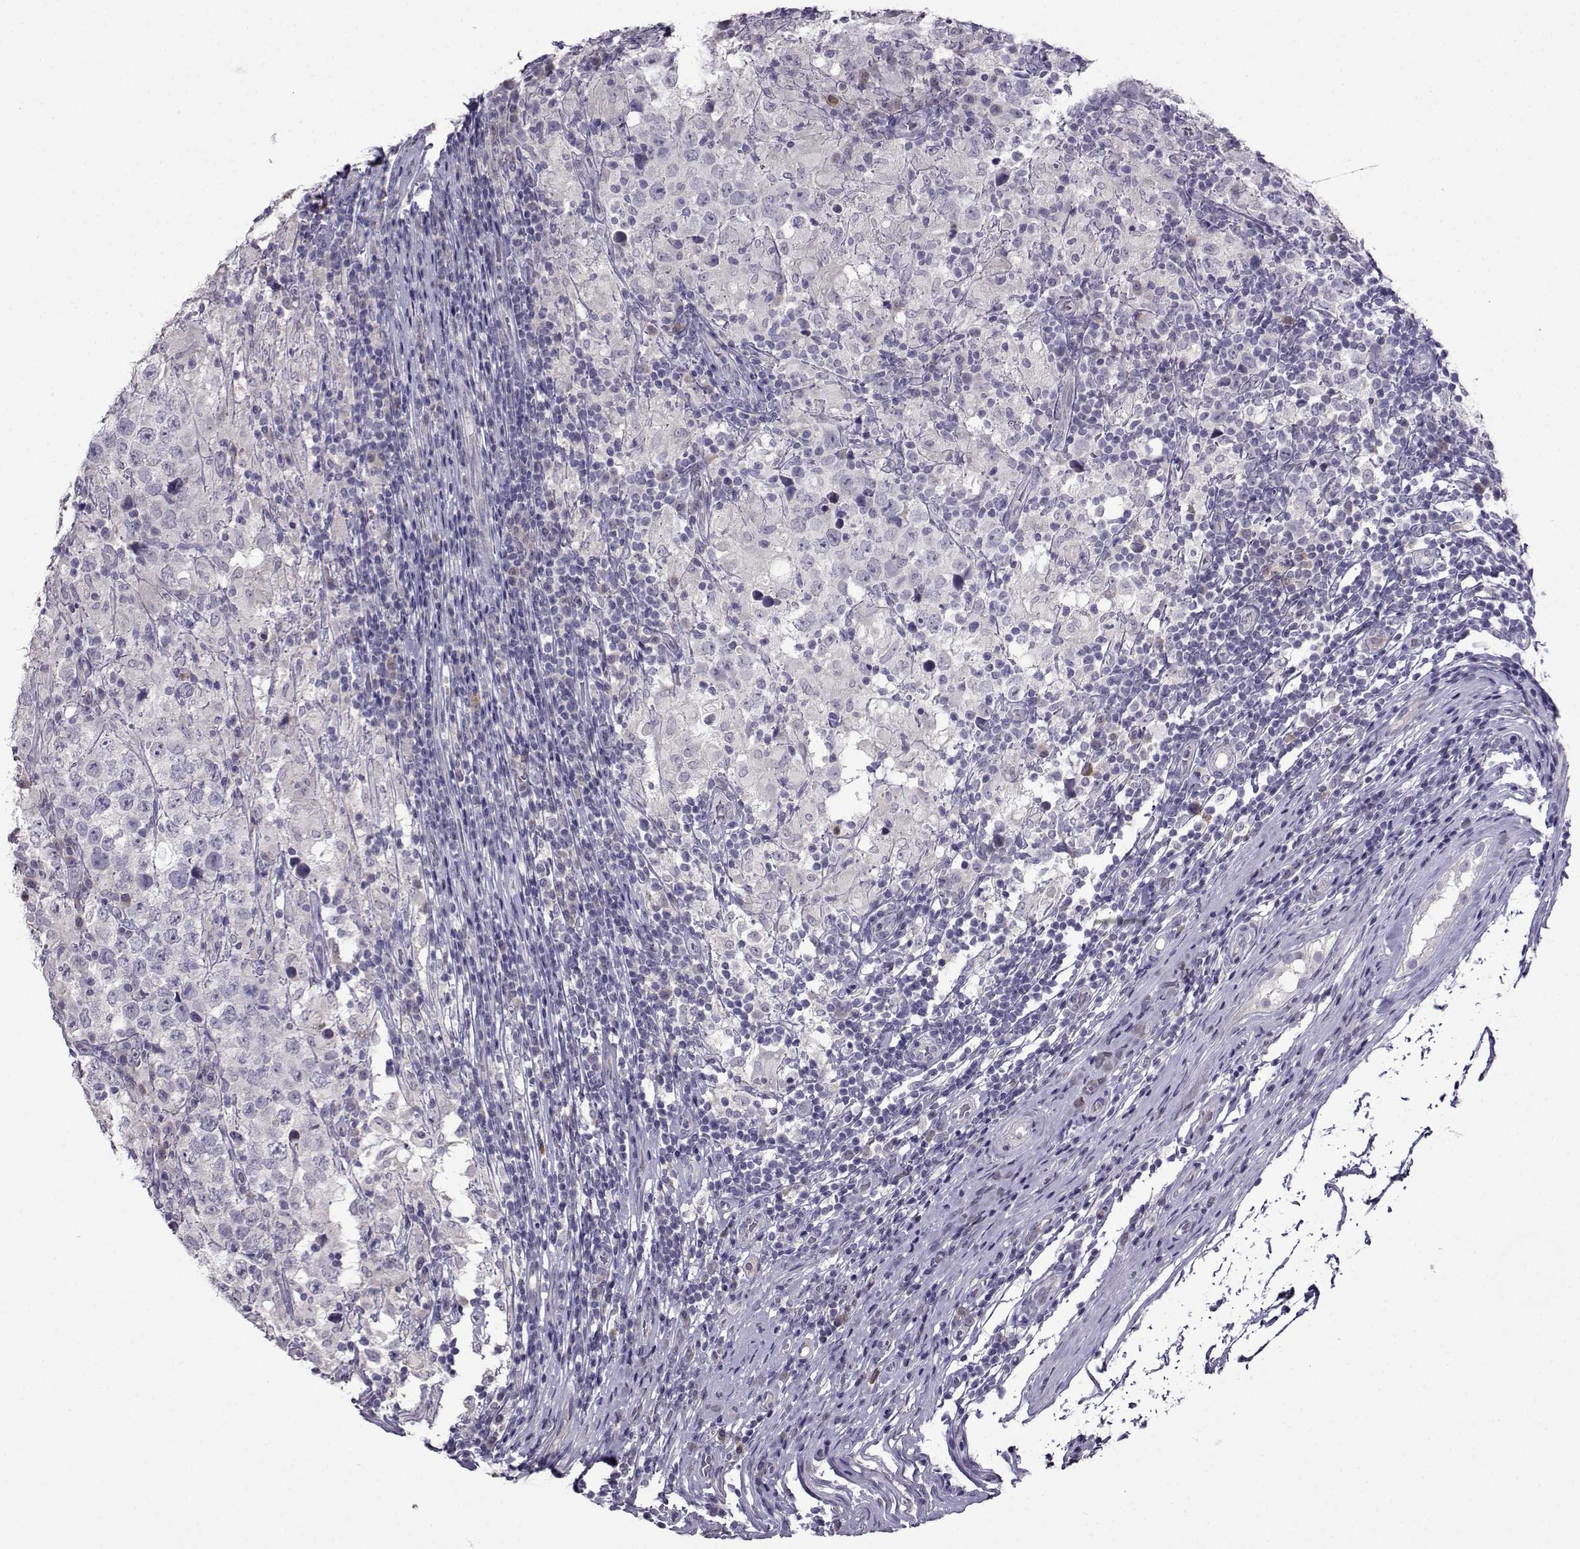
{"staining": {"intensity": "negative", "quantity": "none", "location": "none"}, "tissue": "testis cancer", "cell_type": "Tumor cells", "image_type": "cancer", "snomed": [{"axis": "morphology", "description": "Seminoma, NOS"}, {"axis": "morphology", "description": "Carcinoma, Embryonal, NOS"}, {"axis": "topography", "description": "Testis"}], "caption": "There is no significant expression in tumor cells of testis cancer.", "gene": "CRYBB1", "patient": {"sex": "male", "age": 41}}